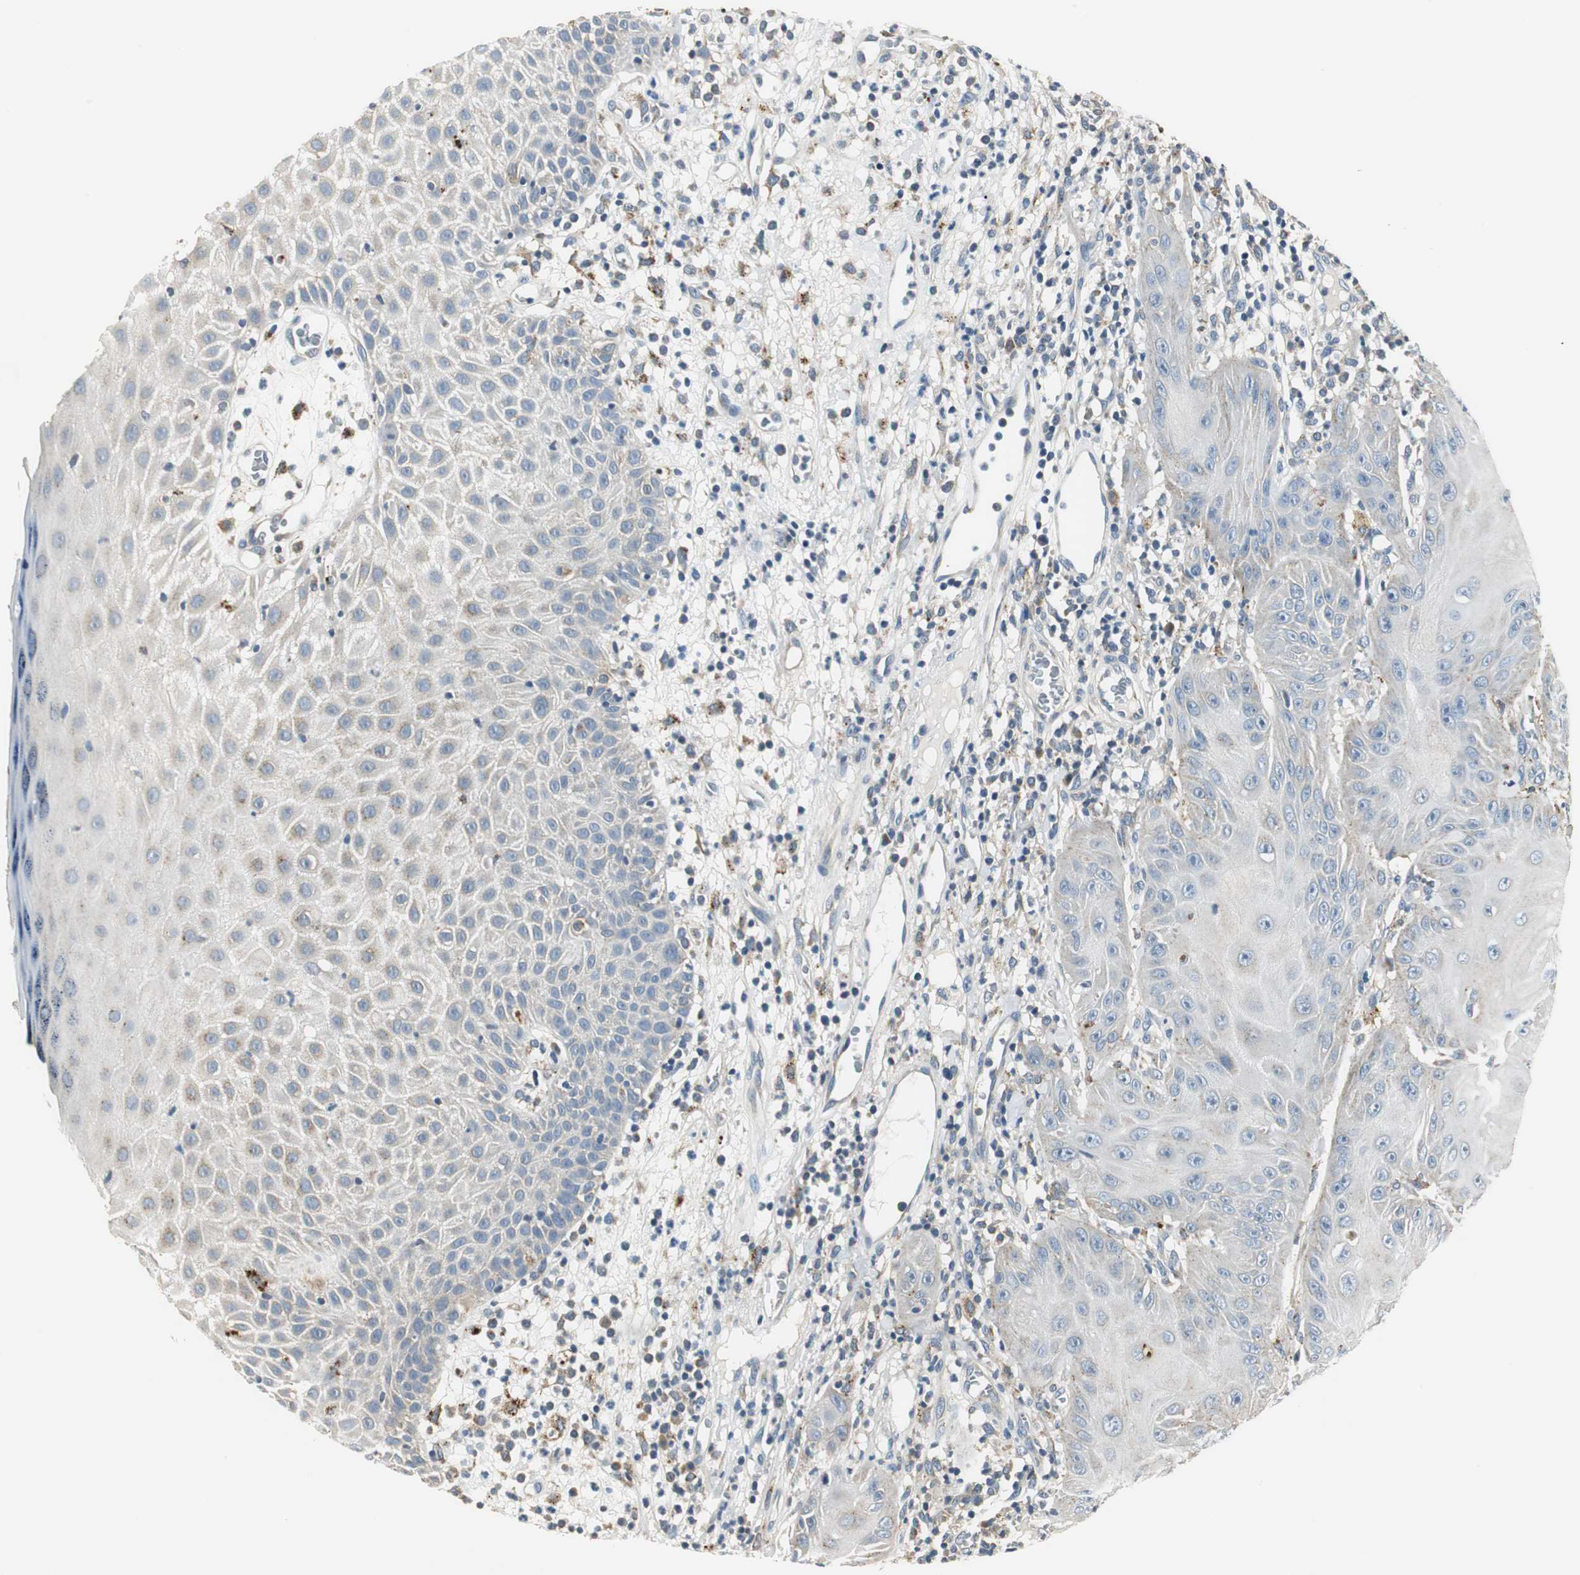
{"staining": {"intensity": "negative", "quantity": "none", "location": "none"}, "tissue": "skin cancer", "cell_type": "Tumor cells", "image_type": "cancer", "snomed": [{"axis": "morphology", "description": "Squamous cell carcinoma, NOS"}, {"axis": "topography", "description": "Skin"}], "caption": "This is a image of IHC staining of skin cancer, which shows no staining in tumor cells.", "gene": "NIT1", "patient": {"sex": "female", "age": 78}}